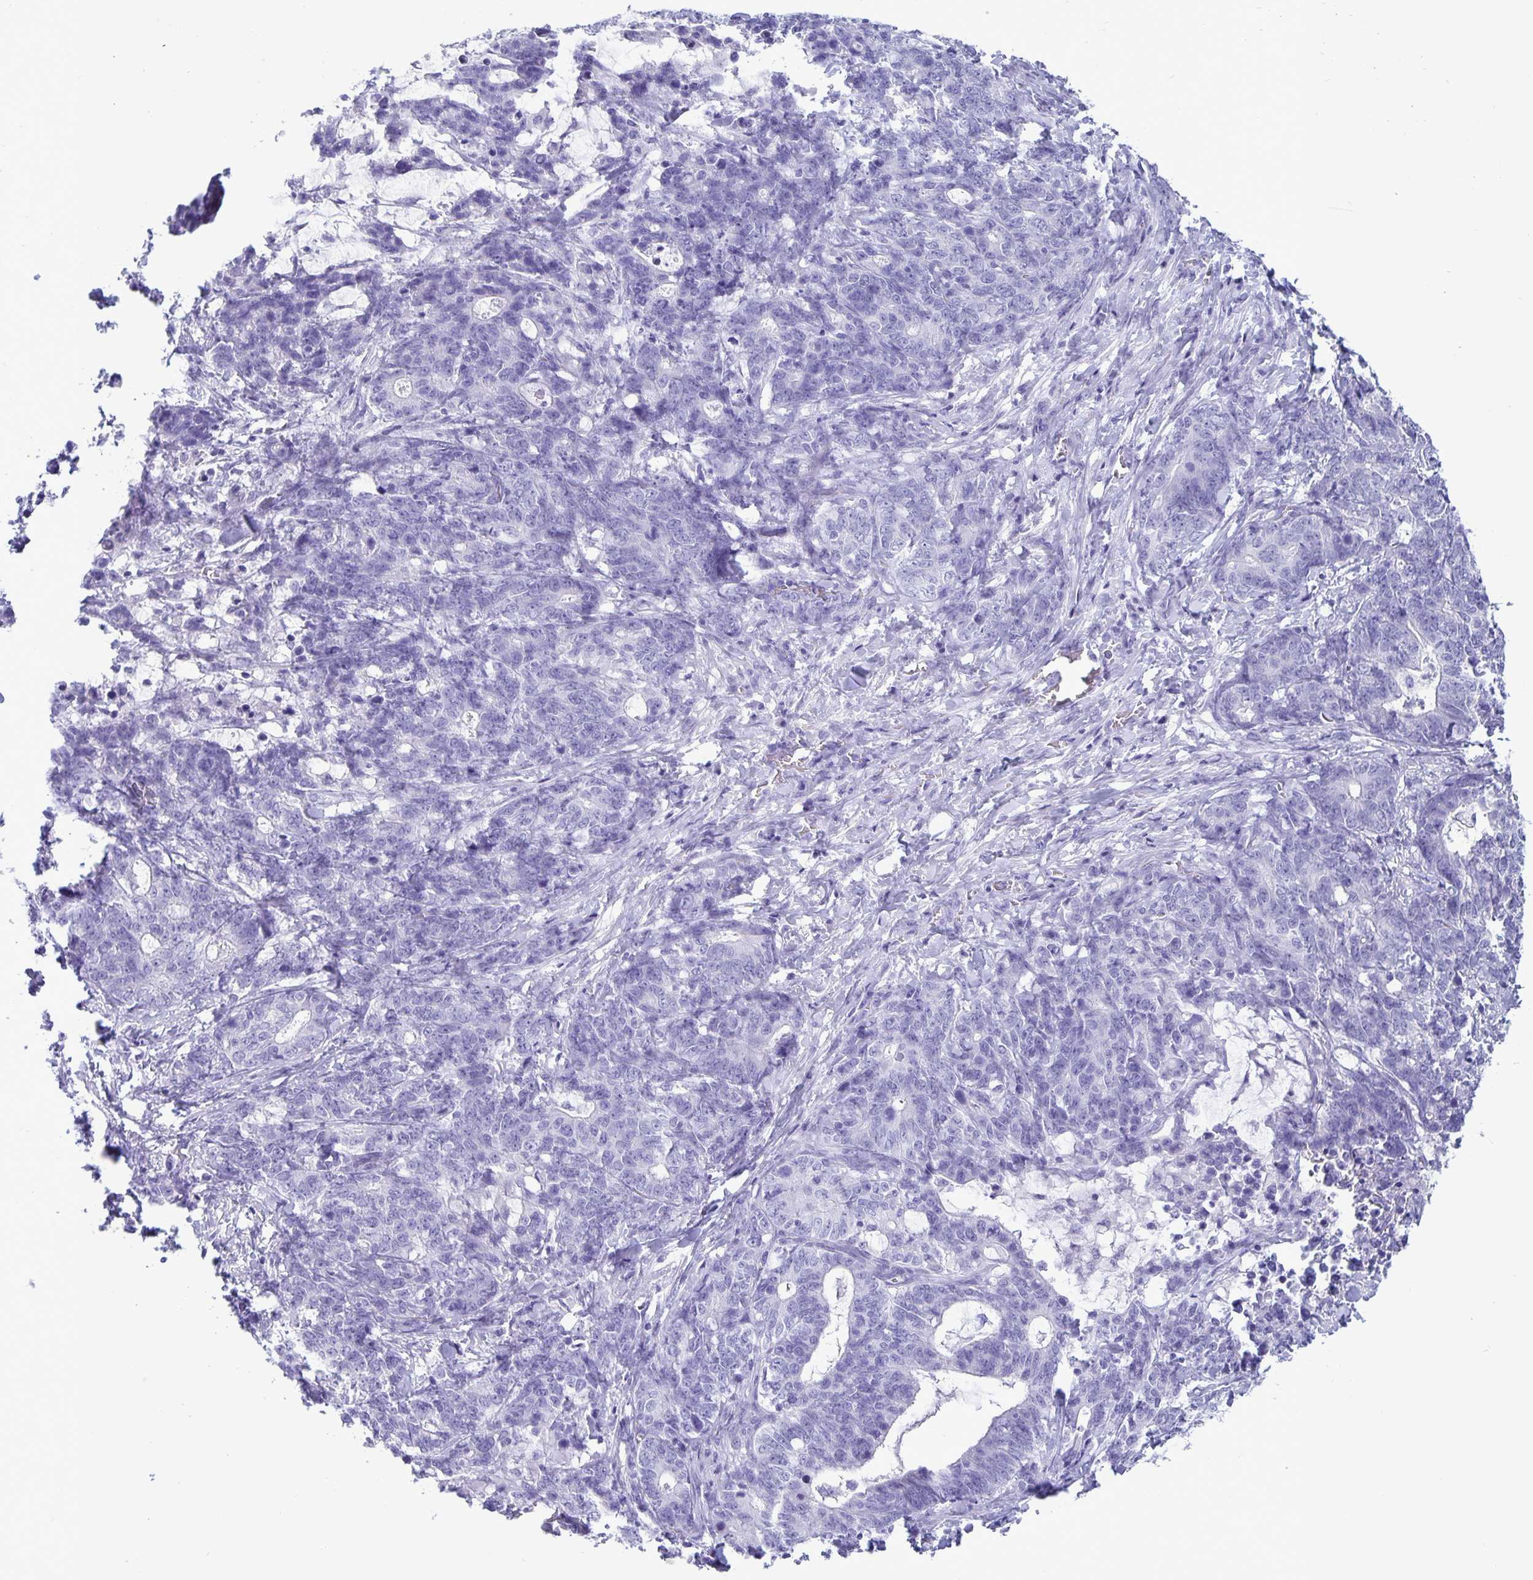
{"staining": {"intensity": "negative", "quantity": "none", "location": "none"}, "tissue": "stomach cancer", "cell_type": "Tumor cells", "image_type": "cancer", "snomed": [{"axis": "morphology", "description": "Normal tissue, NOS"}, {"axis": "morphology", "description": "Adenocarcinoma, NOS"}, {"axis": "topography", "description": "Stomach"}], "caption": "A photomicrograph of human adenocarcinoma (stomach) is negative for staining in tumor cells.", "gene": "BPIFA3", "patient": {"sex": "female", "age": 64}}